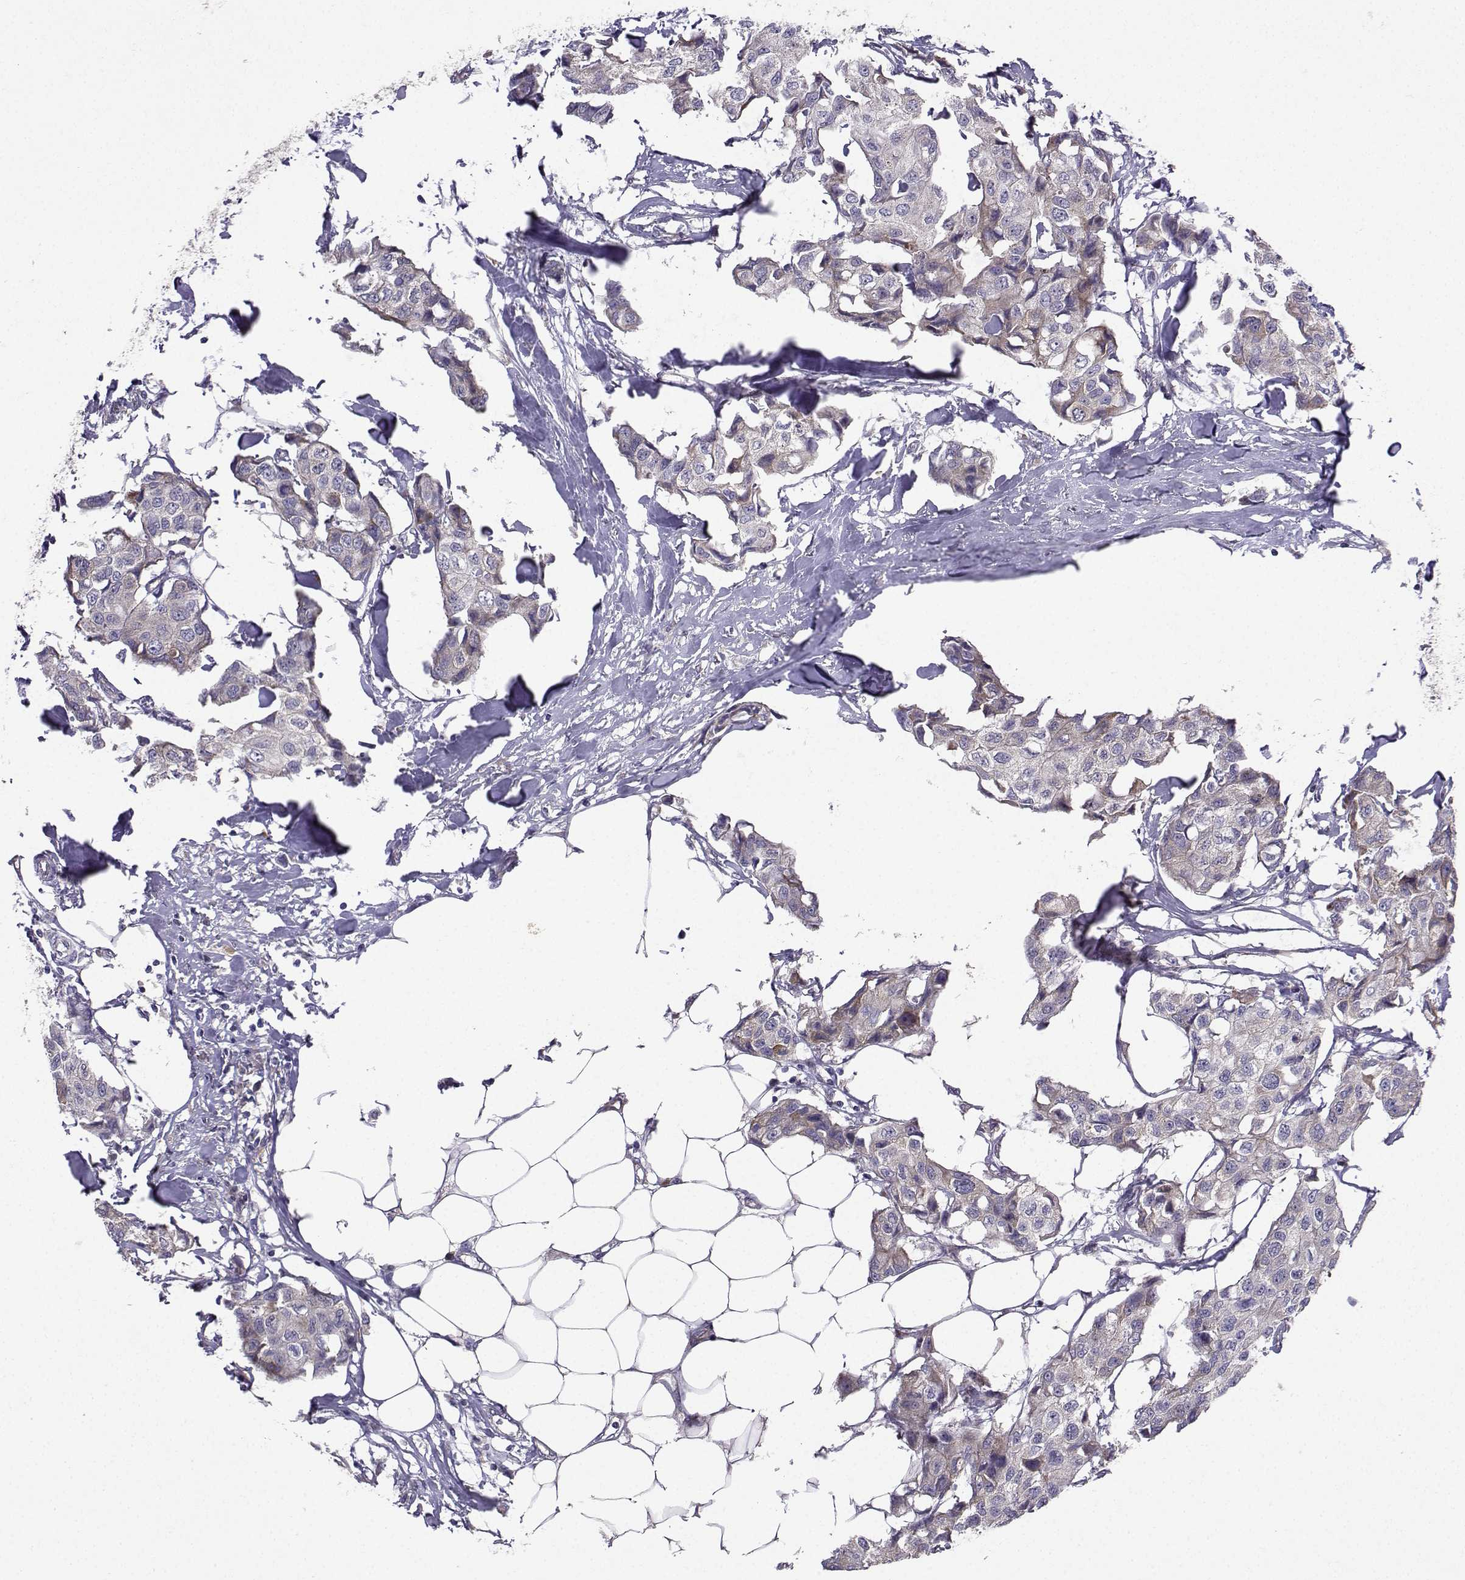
{"staining": {"intensity": "weak", "quantity": "<25%", "location": "cytoplasmic/membranous"}, "tissue": "breast cancer", "cell_type": "Tumor cells", "image_type": "cancer", "snomed": [{"axis": "morphology", "description": "Duct carcinoma"}, {"axis": "topography", "description": "Breast"}], "caption": "Breast cancer (infiltrating ductal carcinoma) was stained to show a protein in brown. There is no significant expression in tumor cells.", "gene": "STXBP5", "patient": {"sex": "female", "age": 80}}